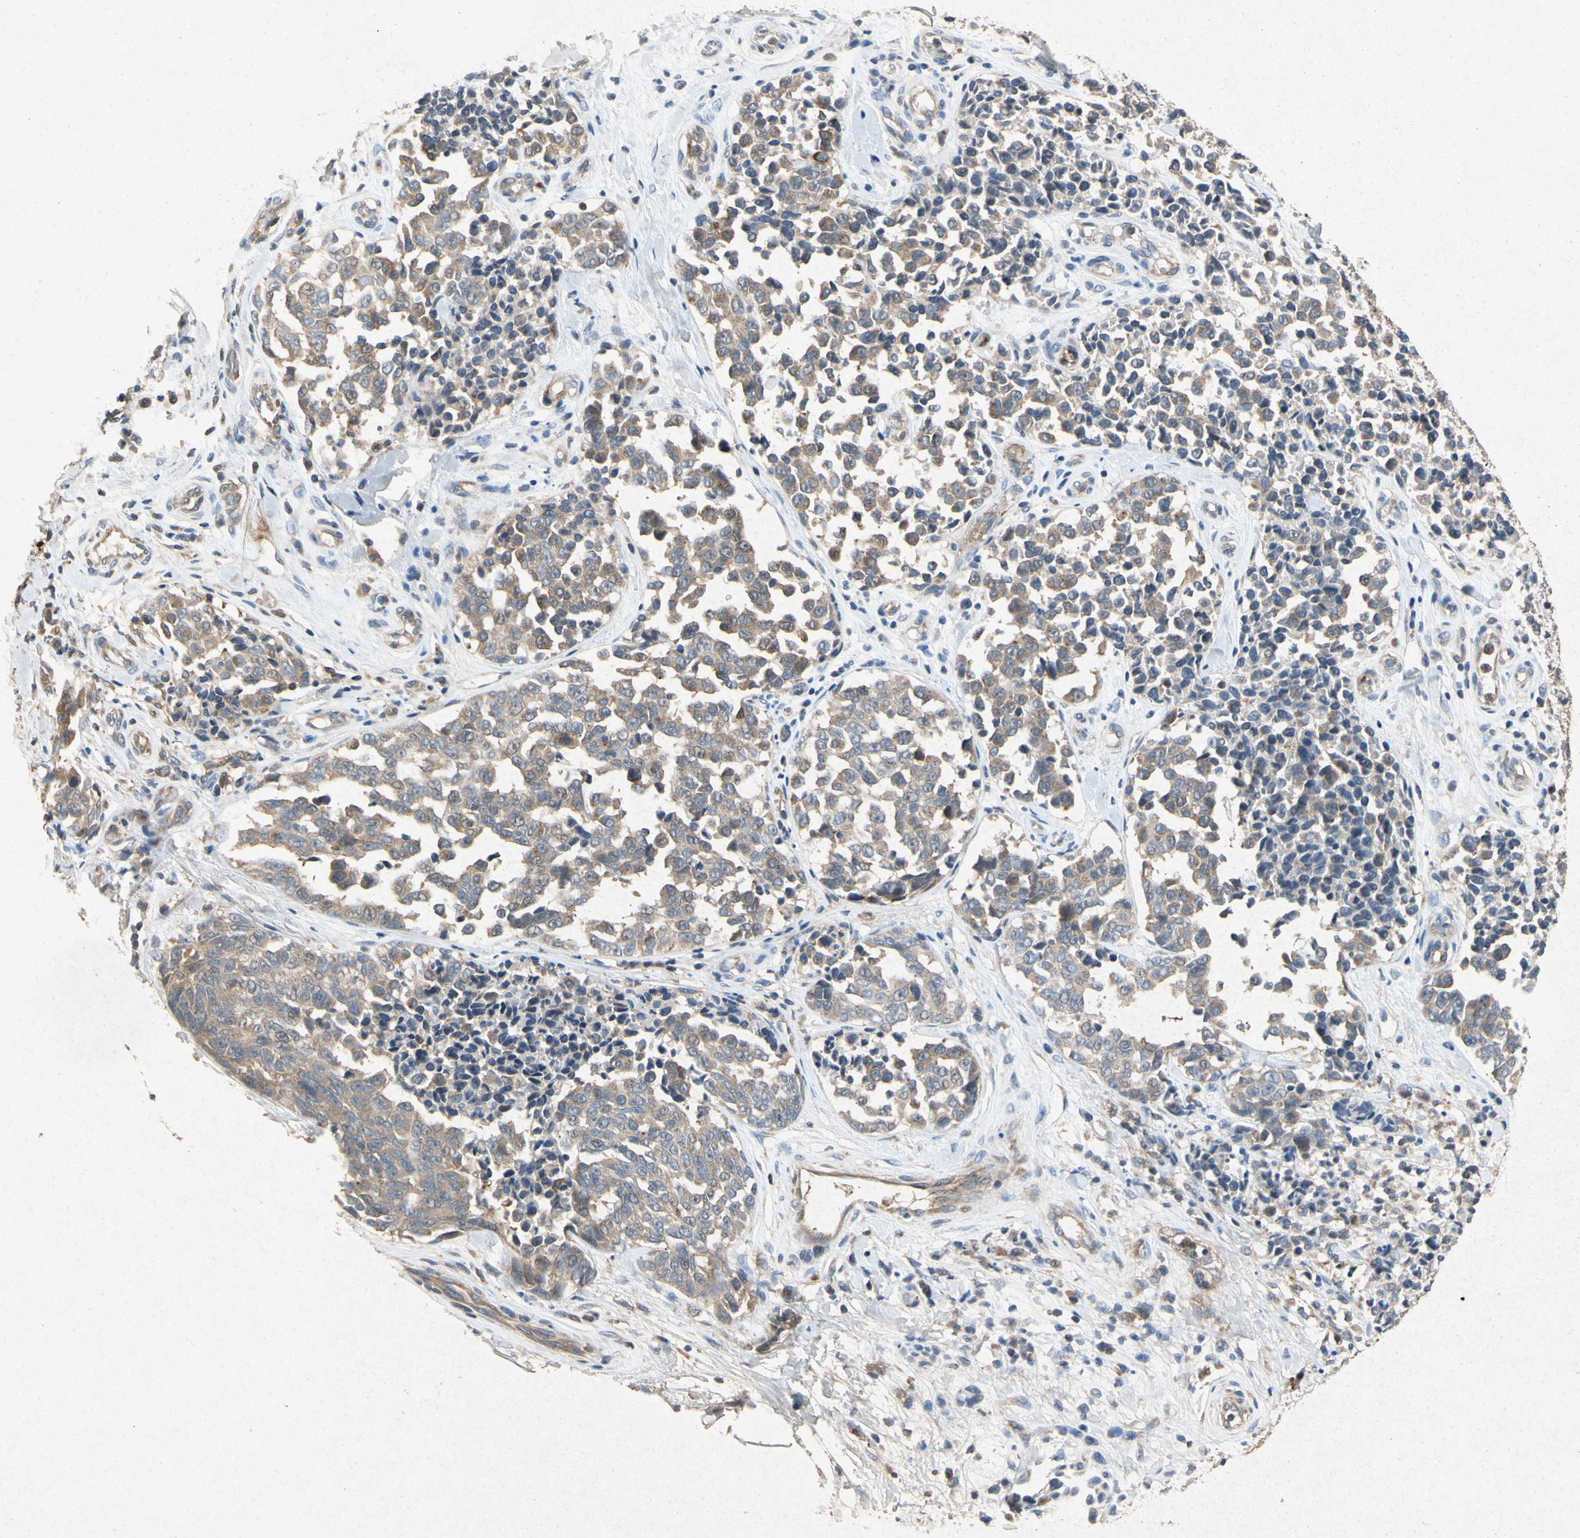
{"staining": {"intensity": "moderate", "quantity": ">75%", "location": "cytoplasmic/membranous"}, "tissue": "melanoma", "cell_type": "Tumor cells", "image_type": "cancer", "snomed": [{"axis": "morphology", "description": "Malignant melanoma, NOS"}, {"axis": "topography", "description": "Skin"}], "caption": "IHC (DAB) staining of melanoma displays moderate cytoplasmic/membranous protein staining in about >75% of tumor cells.", "gene": "RPS6KA1", "patient": {"sex": "female", "age": 64}}